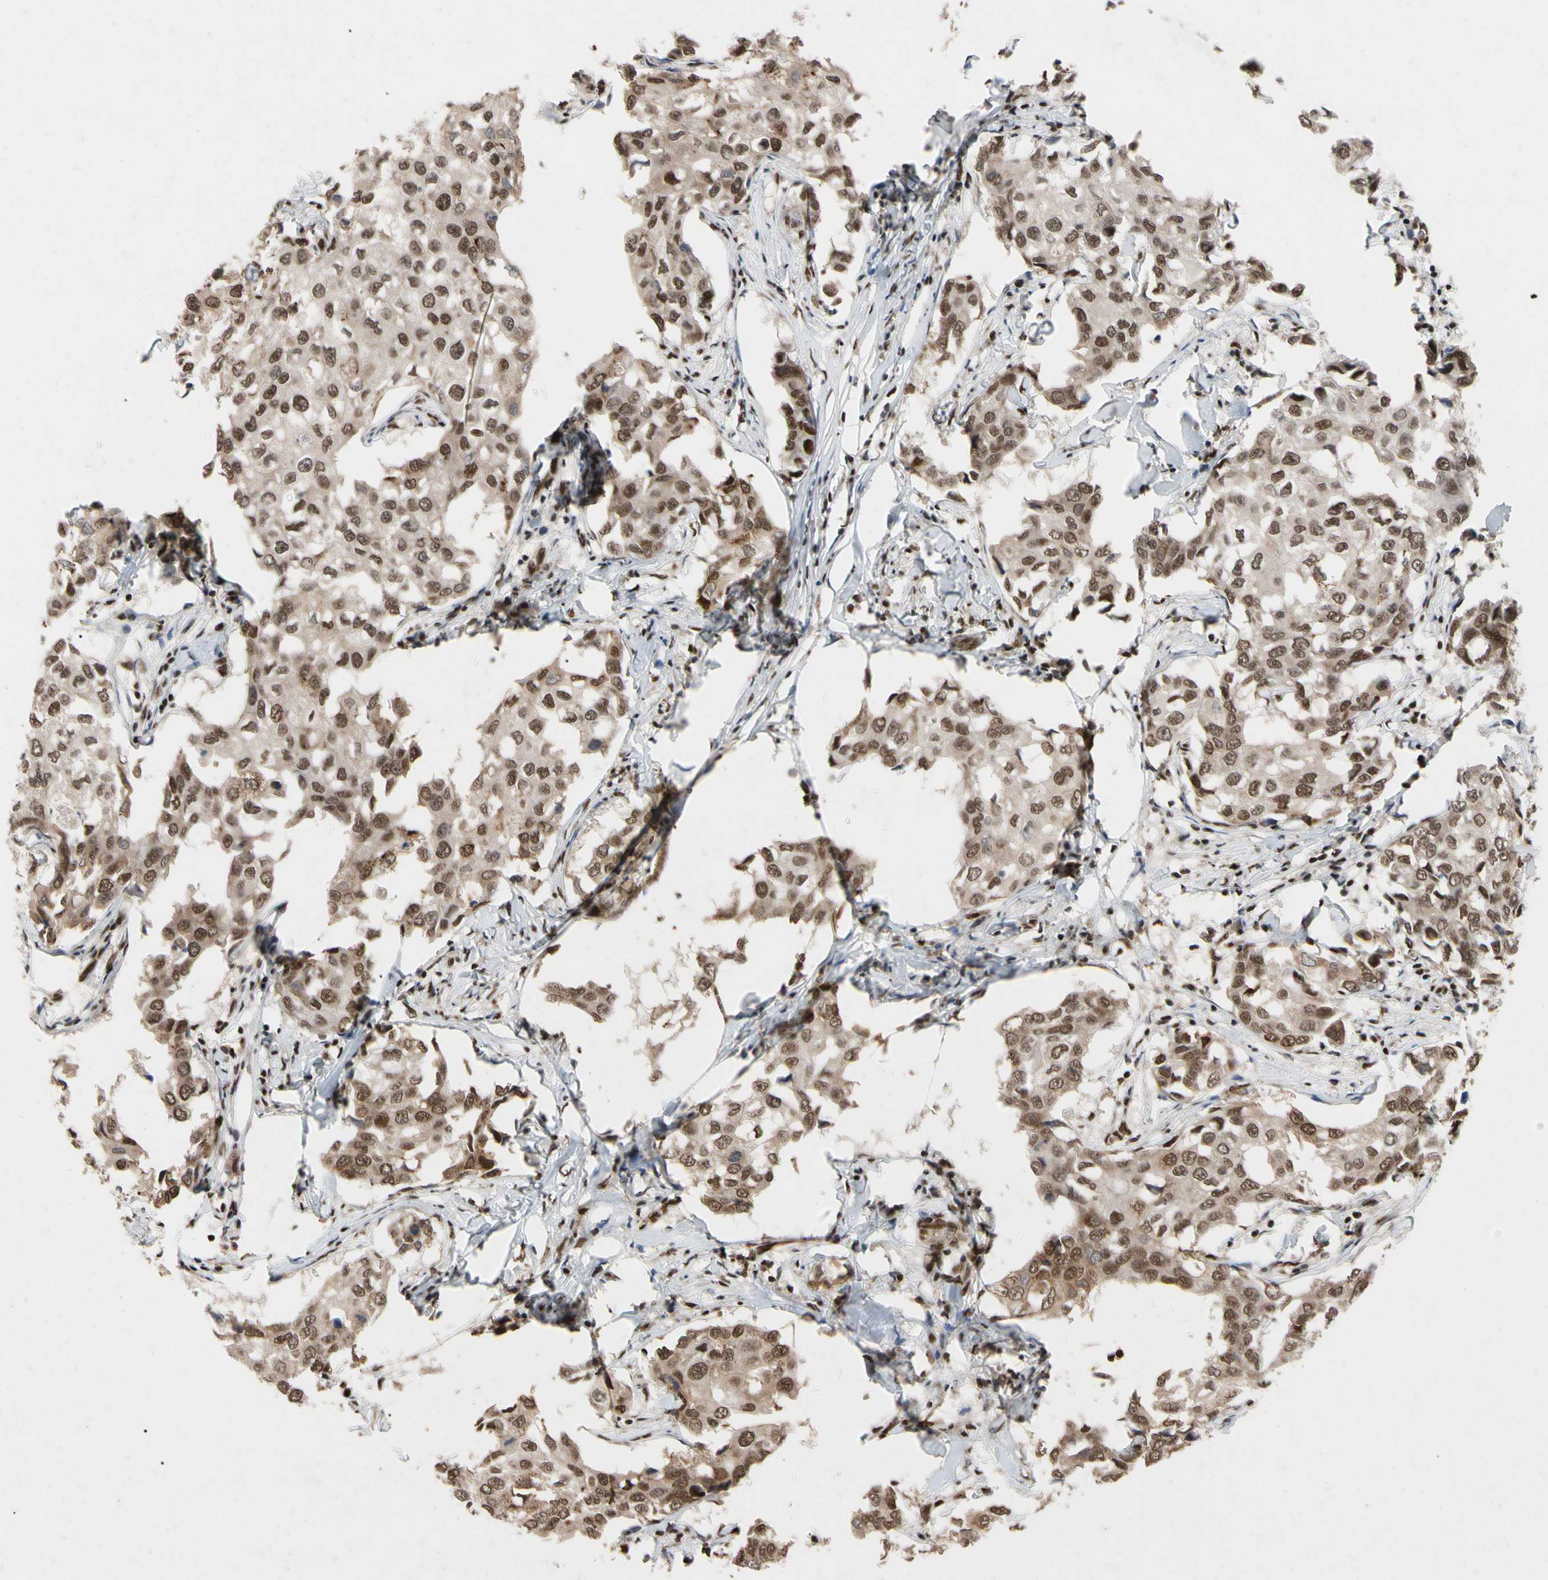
{"staining": {"intensity": "moderate", "quantity": ">75%", "location": "cytoplasmic/membranous,nuclear"}, "tissue": "breast cancer", "cell_type": "Tumor cells", "image_type": "cancer", "snomed": [{"axis": "morphology", "description": "Duct carcinoma"}, {"axis": "topography", "description": "Breast"}], "caption": "Breast cancer stained with IHC displays moderate cytoplasmic/membranous and nuclear staining in approximately >75% of tumor cells. (brown staining indicates protein expression, while blue staining denotes nuclei).", "gene": "FAM98B", "patient": {"sex": "female", "age": 27}}